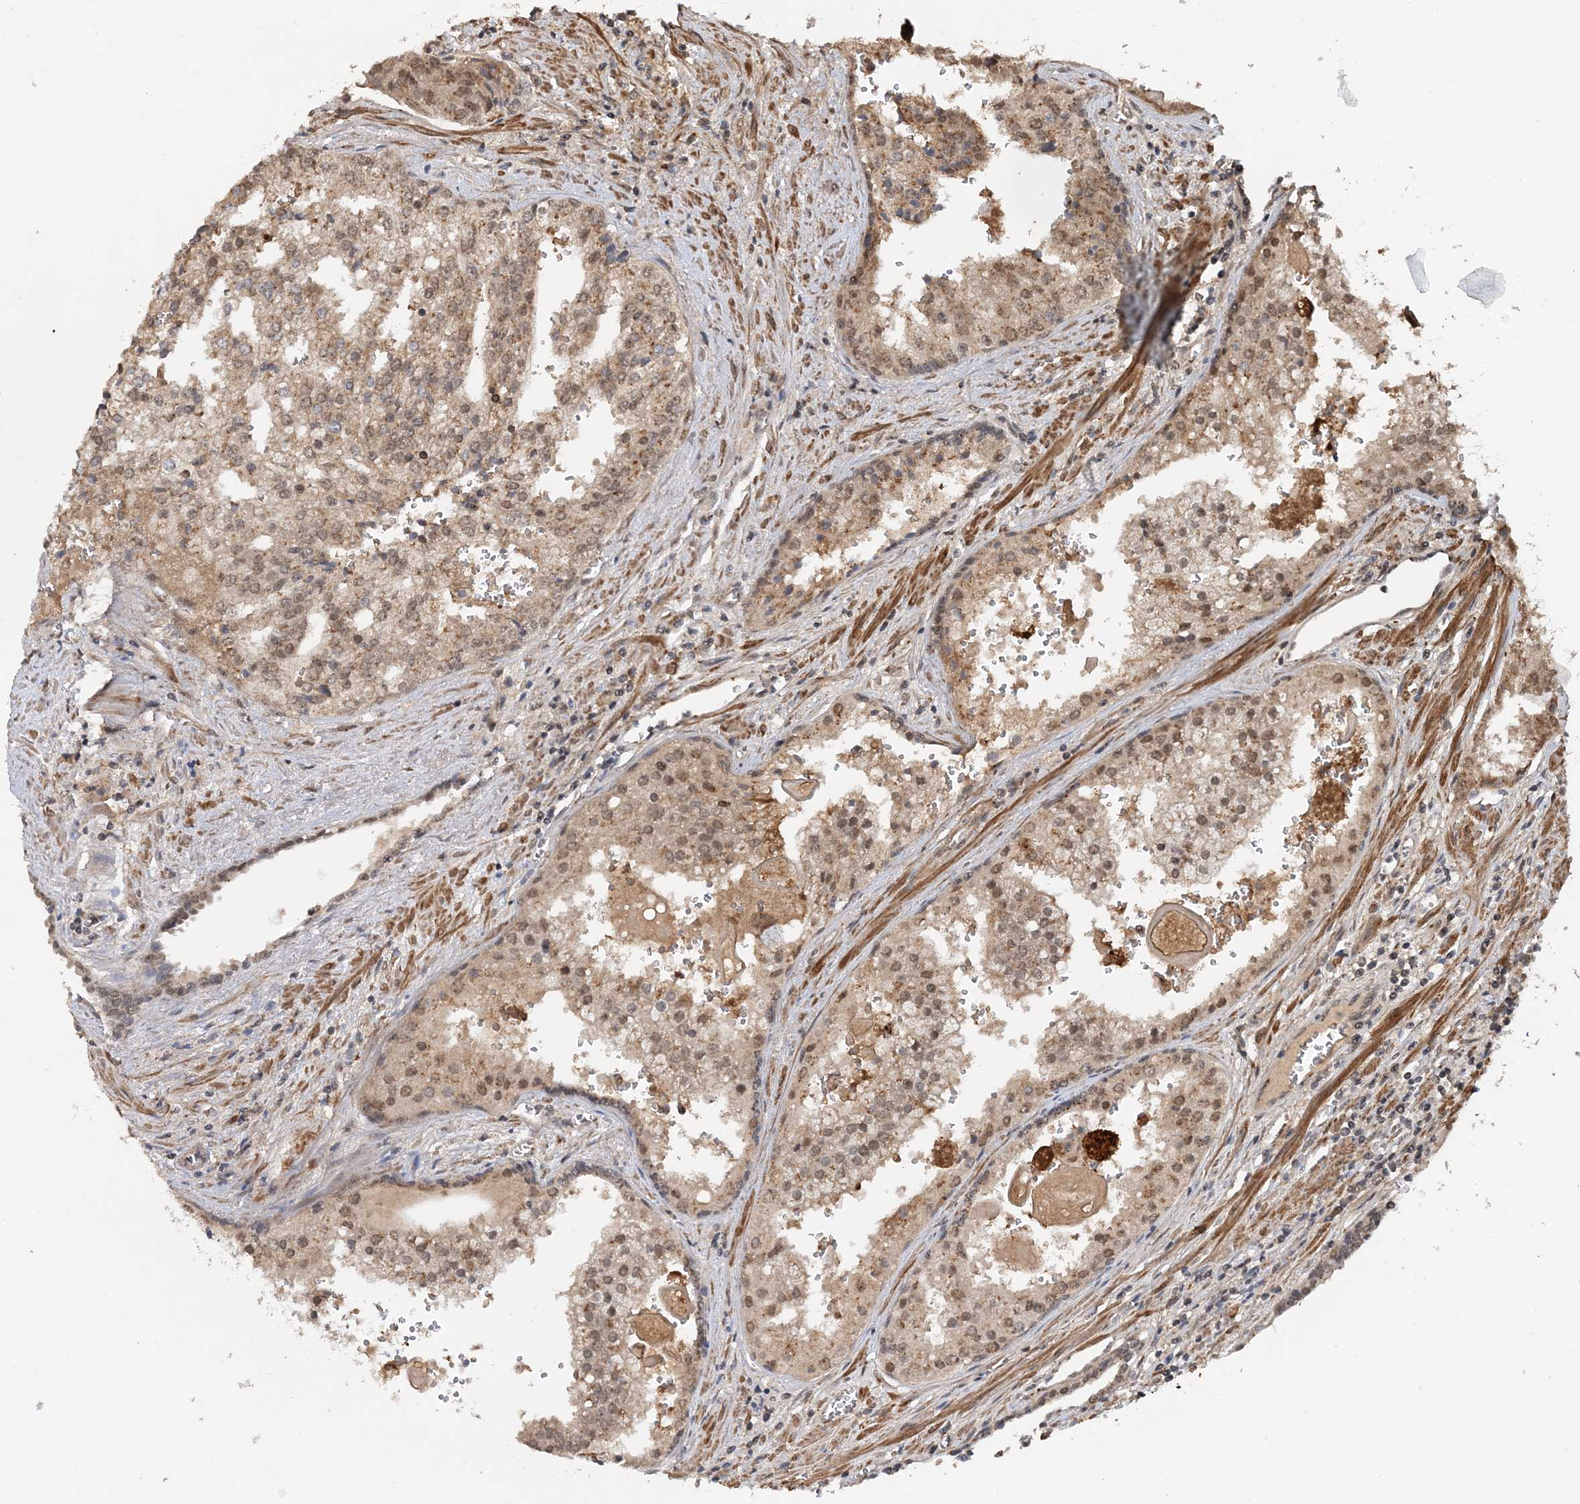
{"staining": {"intensity": "moderate", "quantity": ">75%", "location": "cytoplasmic/membranous,nuclear"}, "tissue": "prostate cancer", "cell_type": "Tumor cells", "image_type": "cancer", "snomed": [{"axis": "morphology", "description": "Adenocarcinoma, High grade"}, {"axis": "topography", "description": "Prostate"}], "caption": "An image showing moderate cytoplasmic/membranous and nuclear expression in about >75% of tumor cells in high-grade adenocarcinoma (prostate), as visualized by brown immunohistochemical staining.", "gene": "TSHZ2", "patient": {"sex": "male", "age": 68}}